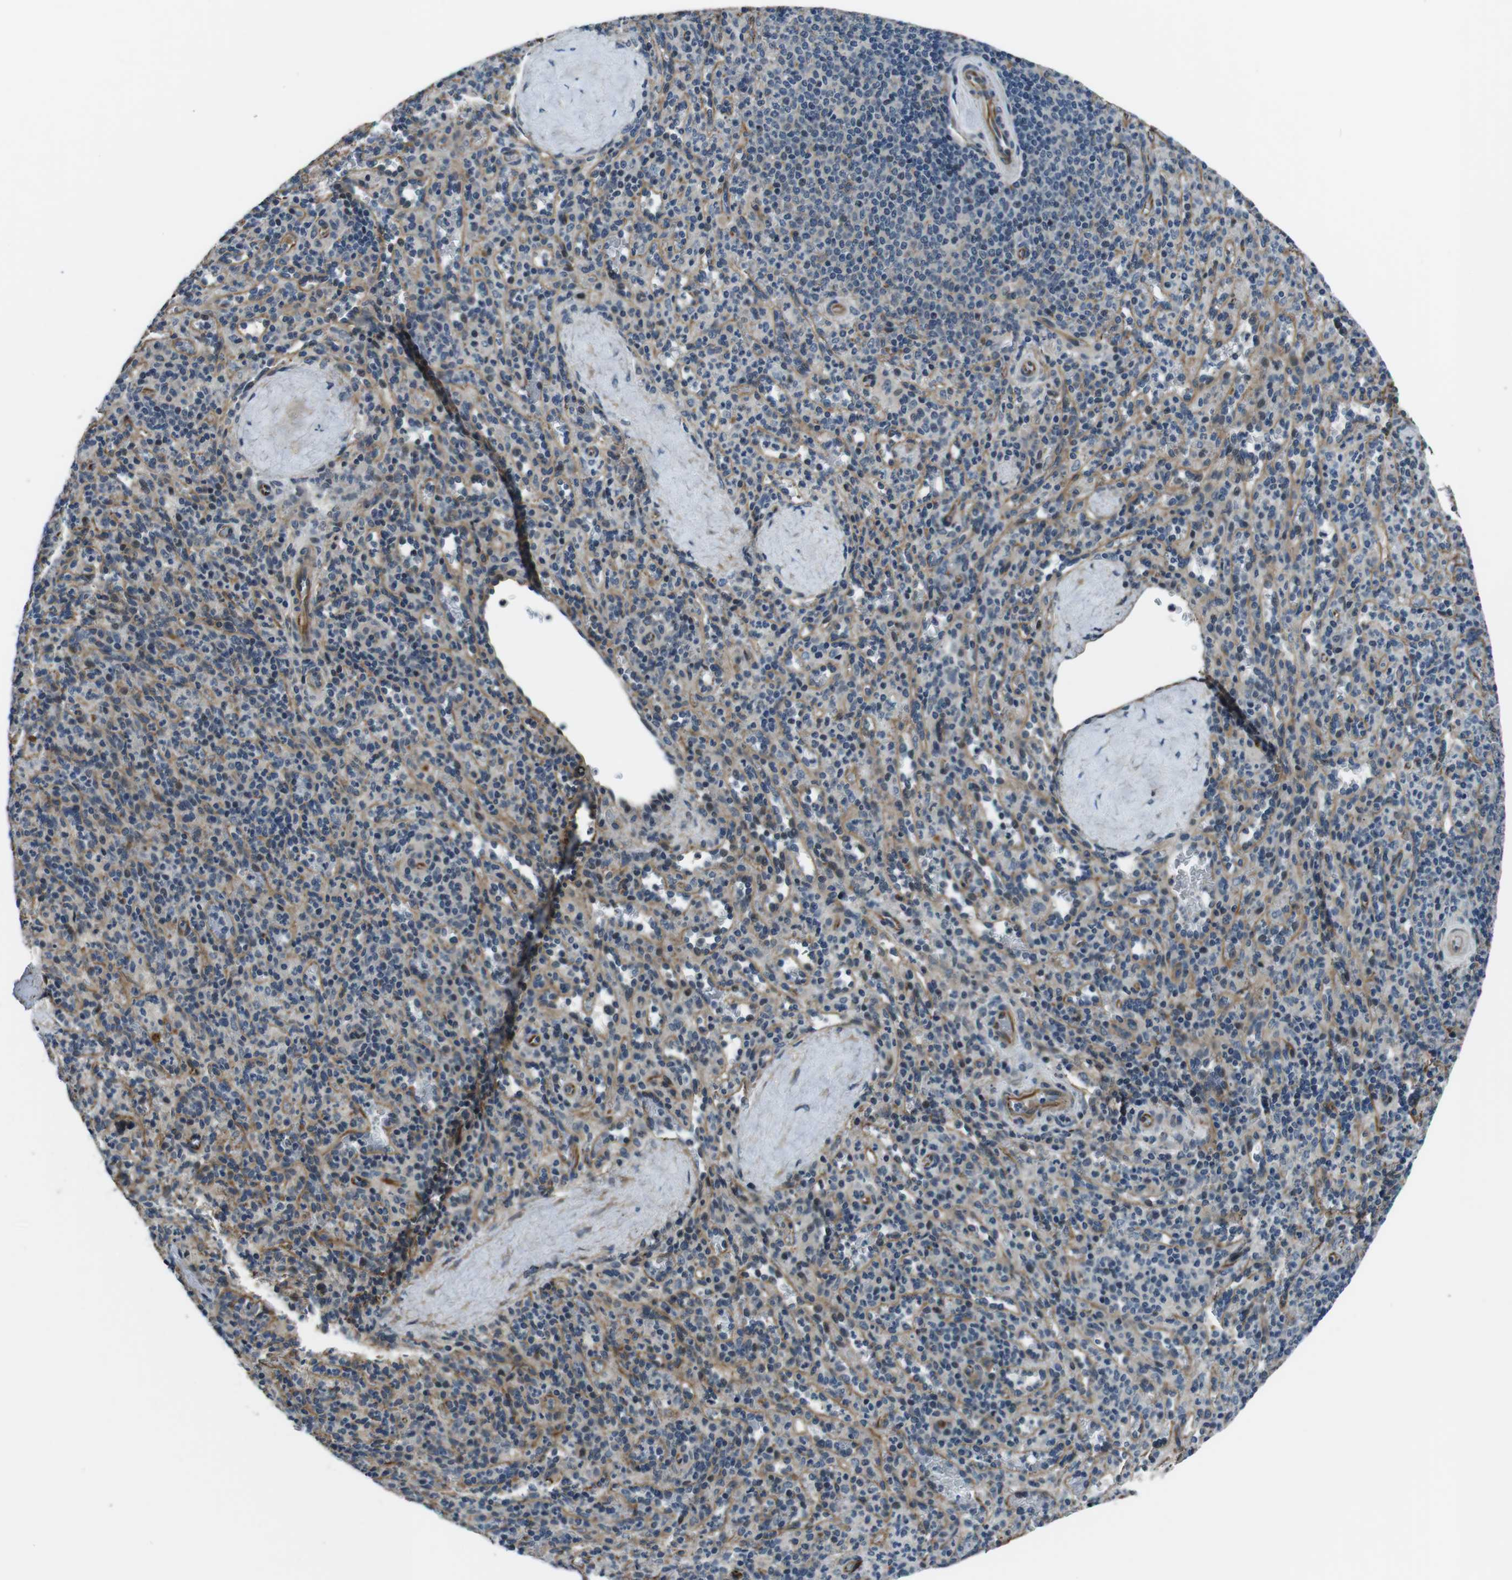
{"staining": {"intensity": "negative", "quantity": "none", "location": "none"}, "tissue": "spleen", "cell_type": "Cells in red pulp", "image_type": "normal", "snomed": [{"axis": "morphology", "description": "Normal tissue, NOS"}, {"axis": "topography", "description": "Spleen"}], "caption": "Benign spleen was stained to show a protein in brown. There is no significant expression in cells in red pulp. (Immunohistochemistry, brightfield microscopy, high magnification).", "gene": "LRRC49", "patient": {"sex": "male", "age": 36}}